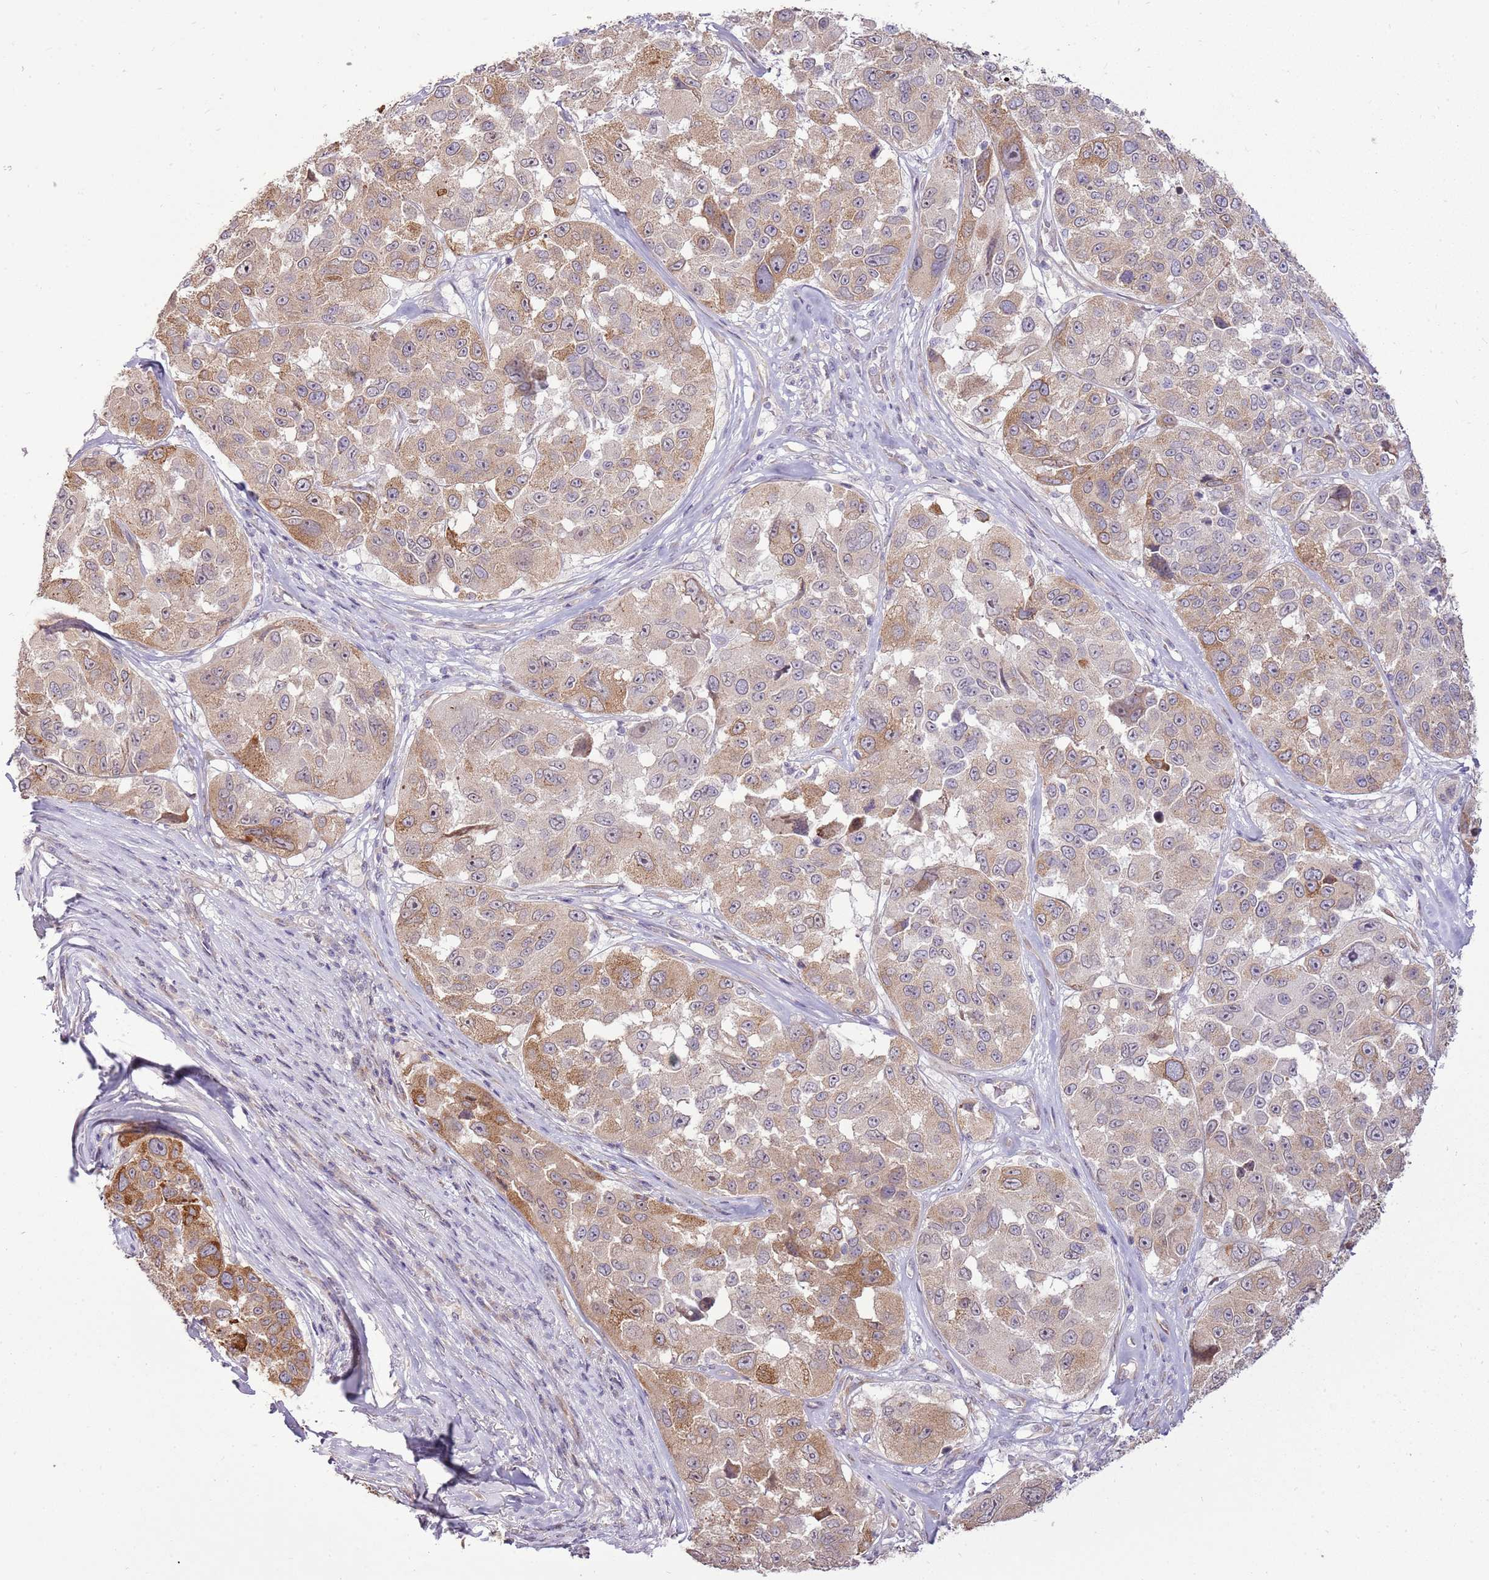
{"staining": {"intensity": "moderate", "quantity": ">75%", "location": "cytoplasmic/membranous"}, "tissue": "melanoma", "cell_type": "Tumor cells", "image_type": "cancer", "snomed": [{"axis": "morphology", "description": "Malignant melanoma, NOS"}, {"axis": "topography", "description": "Skin"}], "caption": "This is an image of IHC staining of malignant melanoma, which shows moderate expression in the cytoplasmic/membranous of tumor cells.", "gene": "UGGT2", "patient": {"sex": "female", "age": 66}}